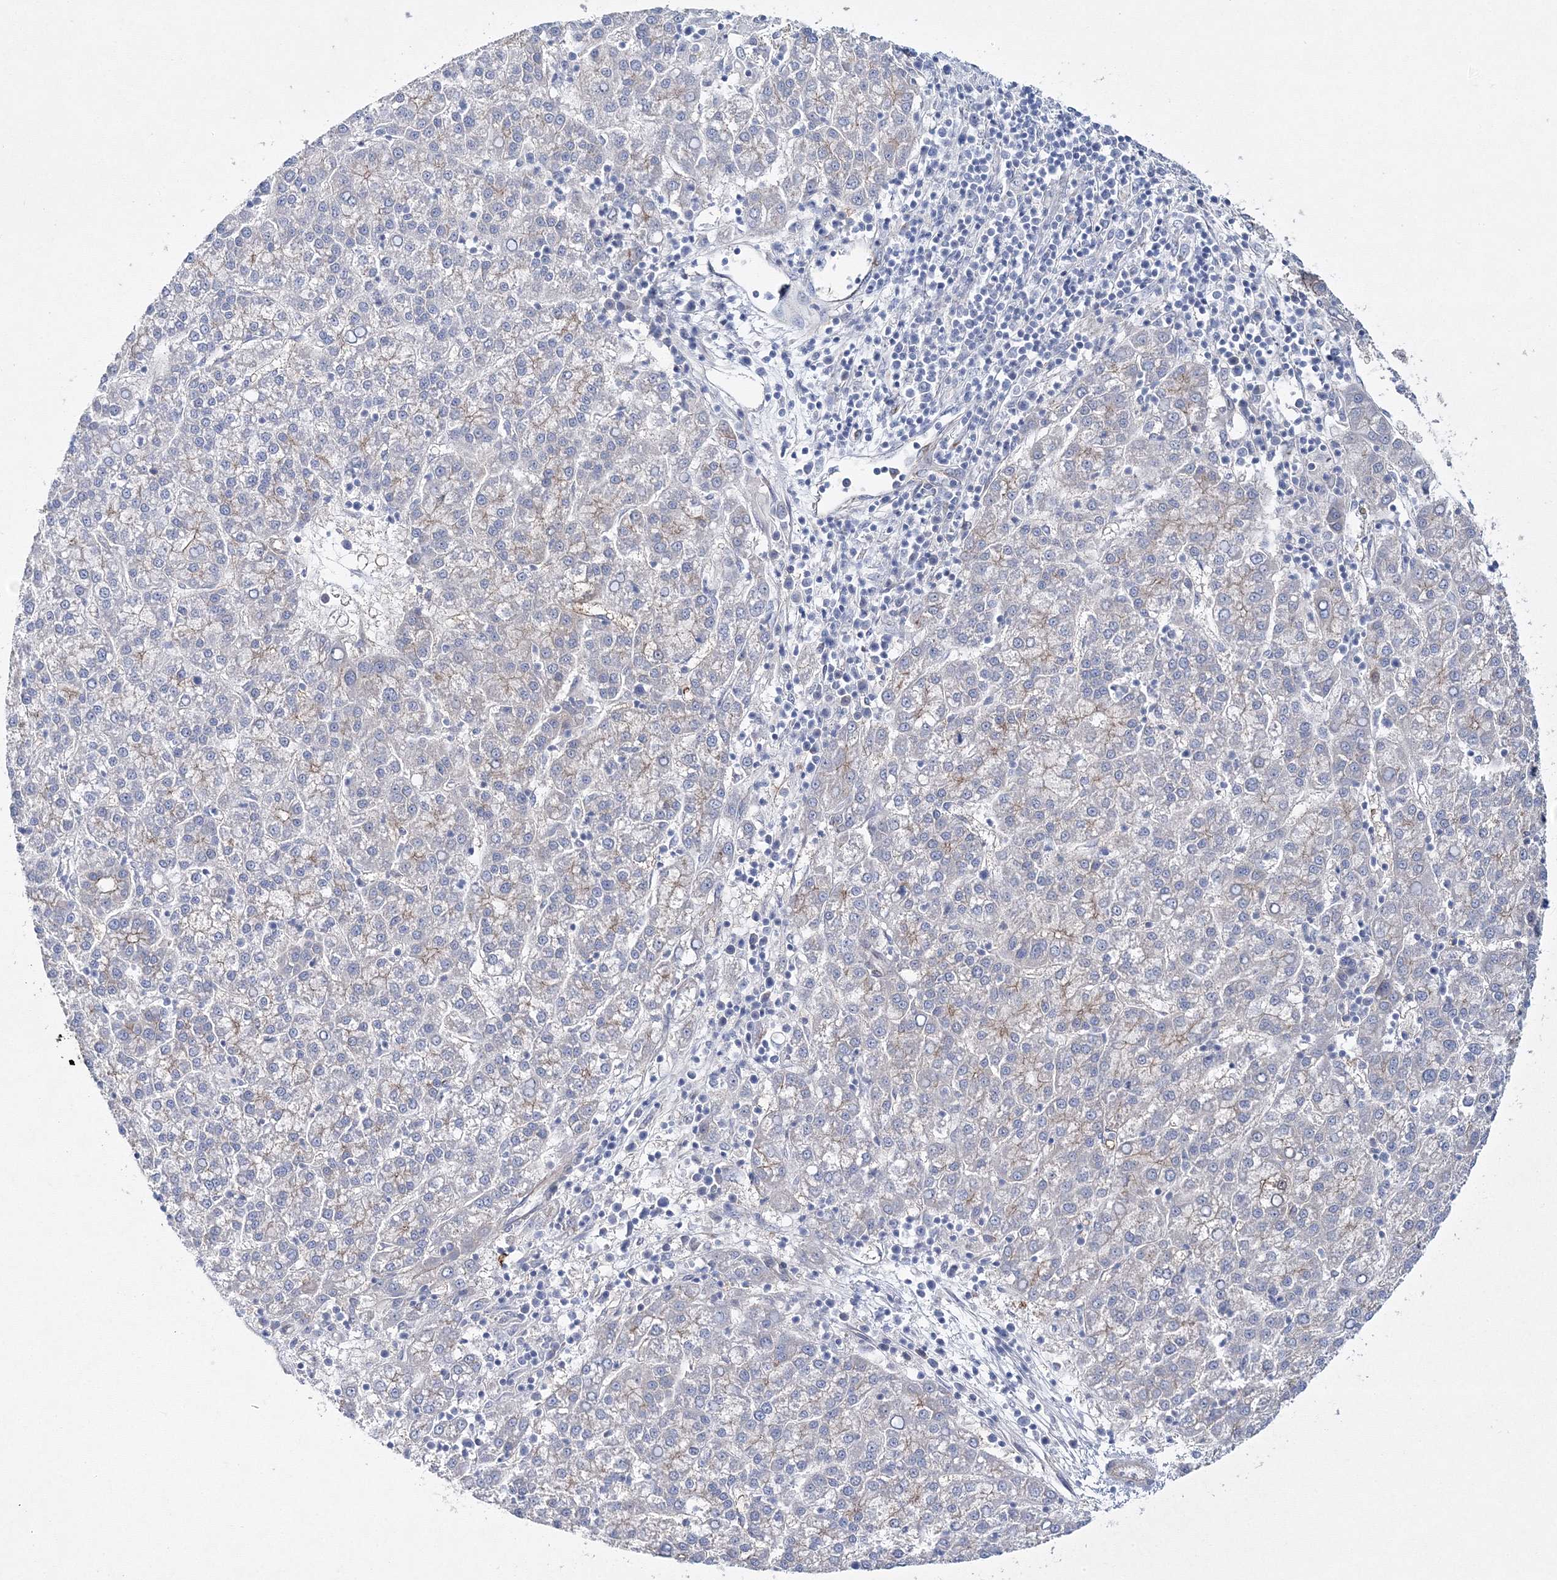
{"staining": {"intensity": "negative", "quantity": "none", "location": "none"}, "tissue": "liver cancer", "cell_type": "Tumor cells", "image_type": "cancer", "snomed": [{"axis": "morphology", "description": "Carcinoma, Hepatocellular, NOS"}, {"axis": "topography", "description": "Liver"}], "caption": "Protein analysis of liver cancer exhibits no significant staining in tumor cells.", "gene": "NAA40", "patient": {"sex": "female", "age": 58}}